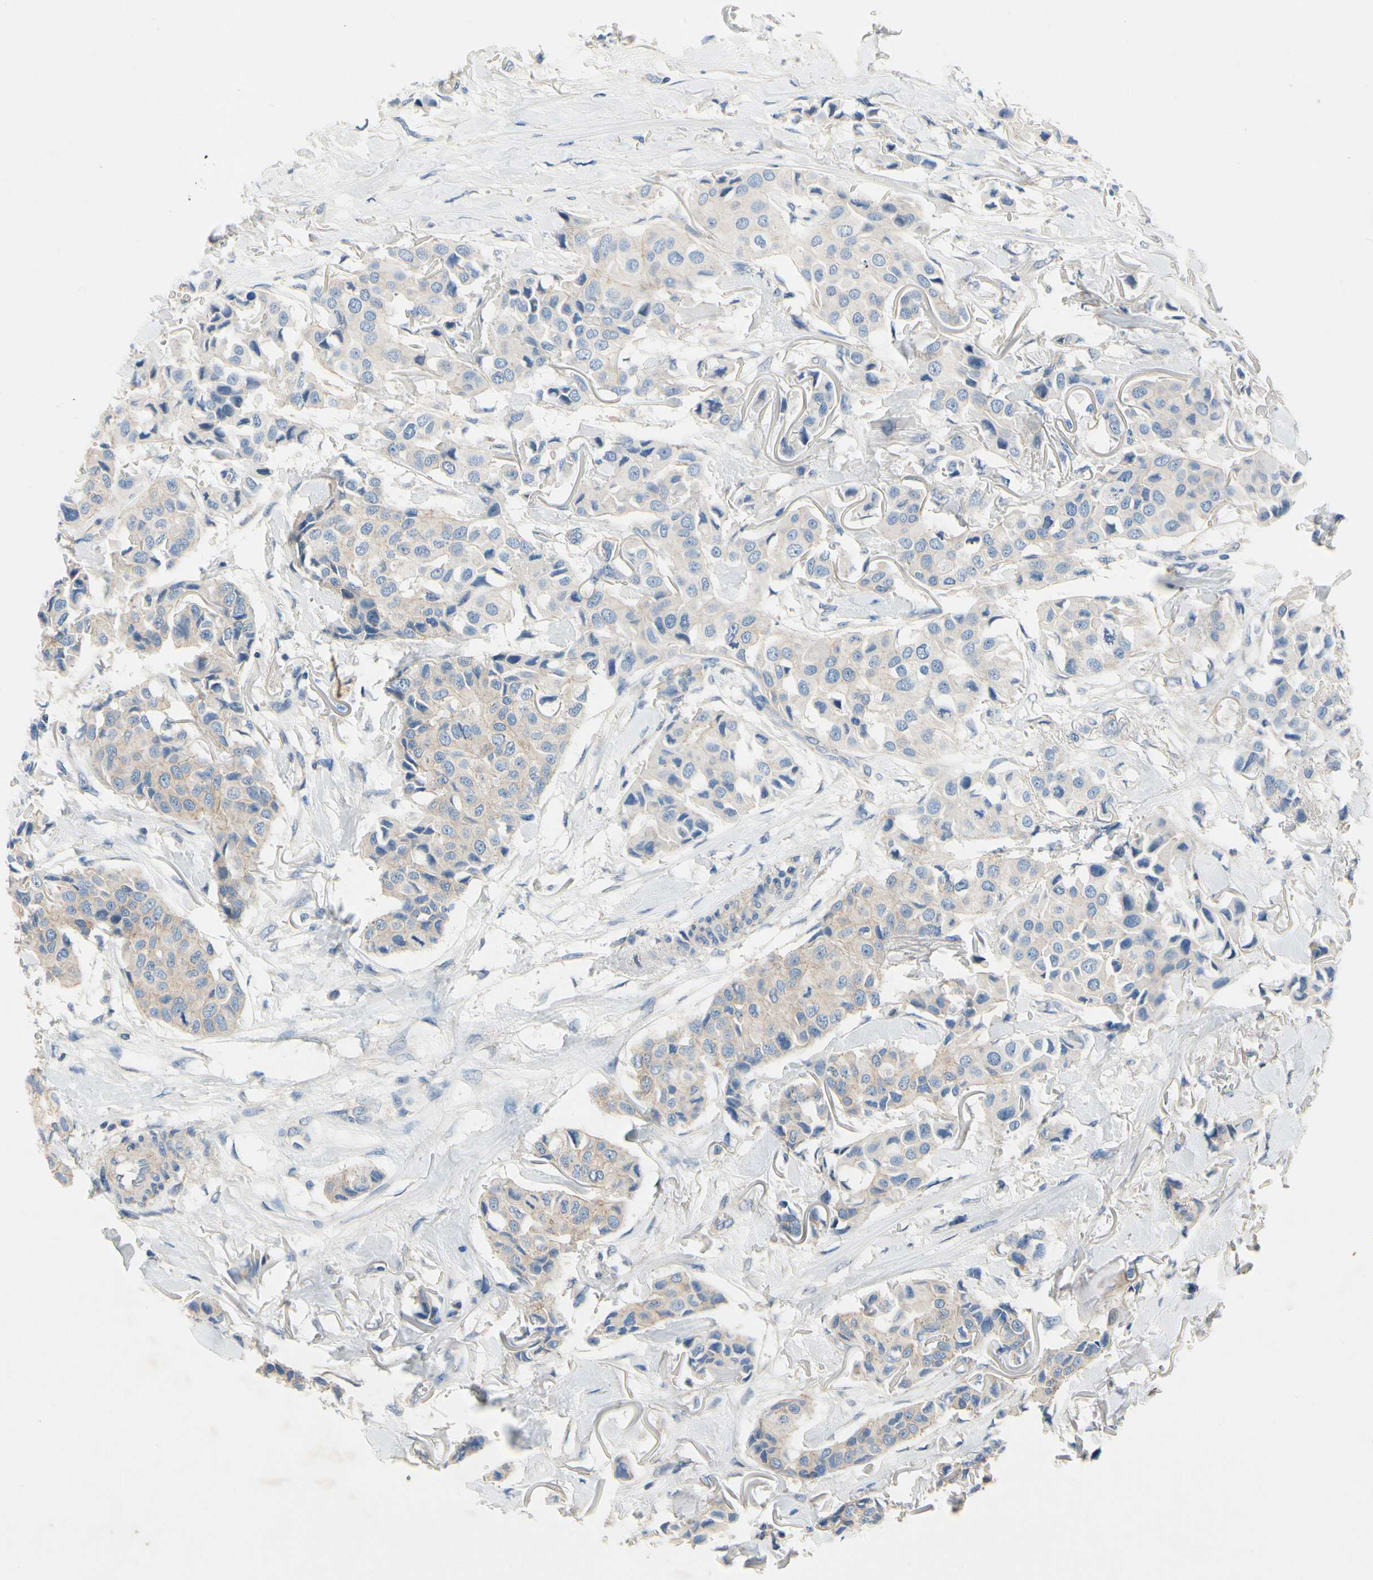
{"staining": {"intensity": "weak", "quantity": "25%-75%", "location": "cytoplasmic/membranous"}, "tissue": "breast cancer", "cell_type": "Tumor cells", "image_type": "cancer", "snomed": [{"axis": "morphology", "description": "Duct carcinoma"}, {"axis": "topography", "description": "Breast"}], "caption": "Immunohistochemical staining of human breast cancer exhibits low levels of weak cytoplasmic/membranous protein staining in approximately 25%-75% of tumor cells.", "gene": "CA14", "patient": {"sex": "female", "age": 80}}